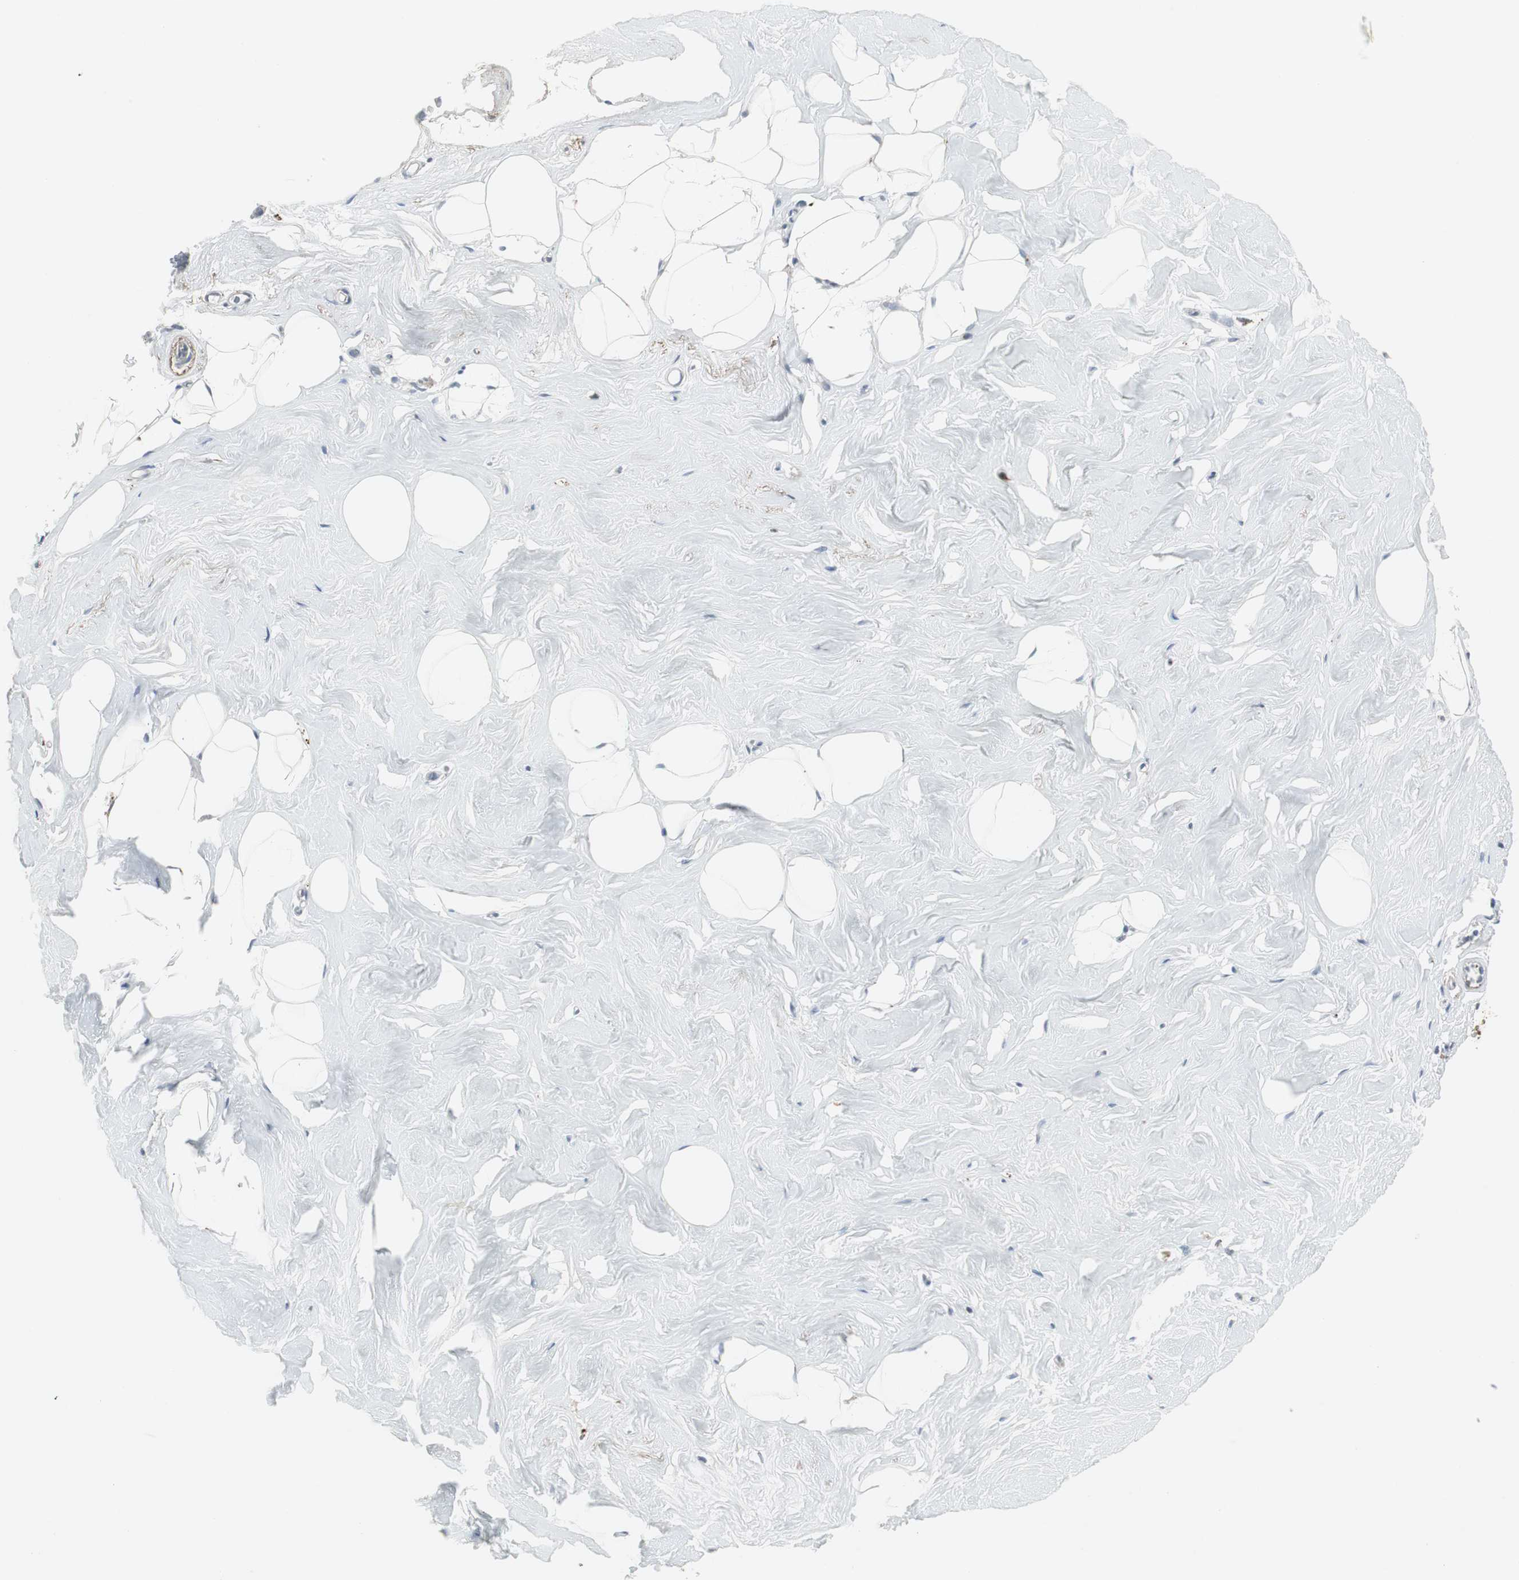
{"staining": {"intensity": "negative", "quantity": "none", "location": "none"}, "tissue": "breast", "cell_type": "Adipocytes", "image_type": "normal", "snomed": [{"axis": "morphology", "description": "Normal tissue, NOS"}, {"axis": "topography", "description": "Breast"}, {"axis": "topography", "description": "Soft tissue"}], "caption": "Immunohistochemistry (IHC) micrograph of benign human breast stained for a protein (brown), which exhibits no positivity in adipocytes.", "gene": "NLGN1", "patient": {"sex": "female", "age": 75}}